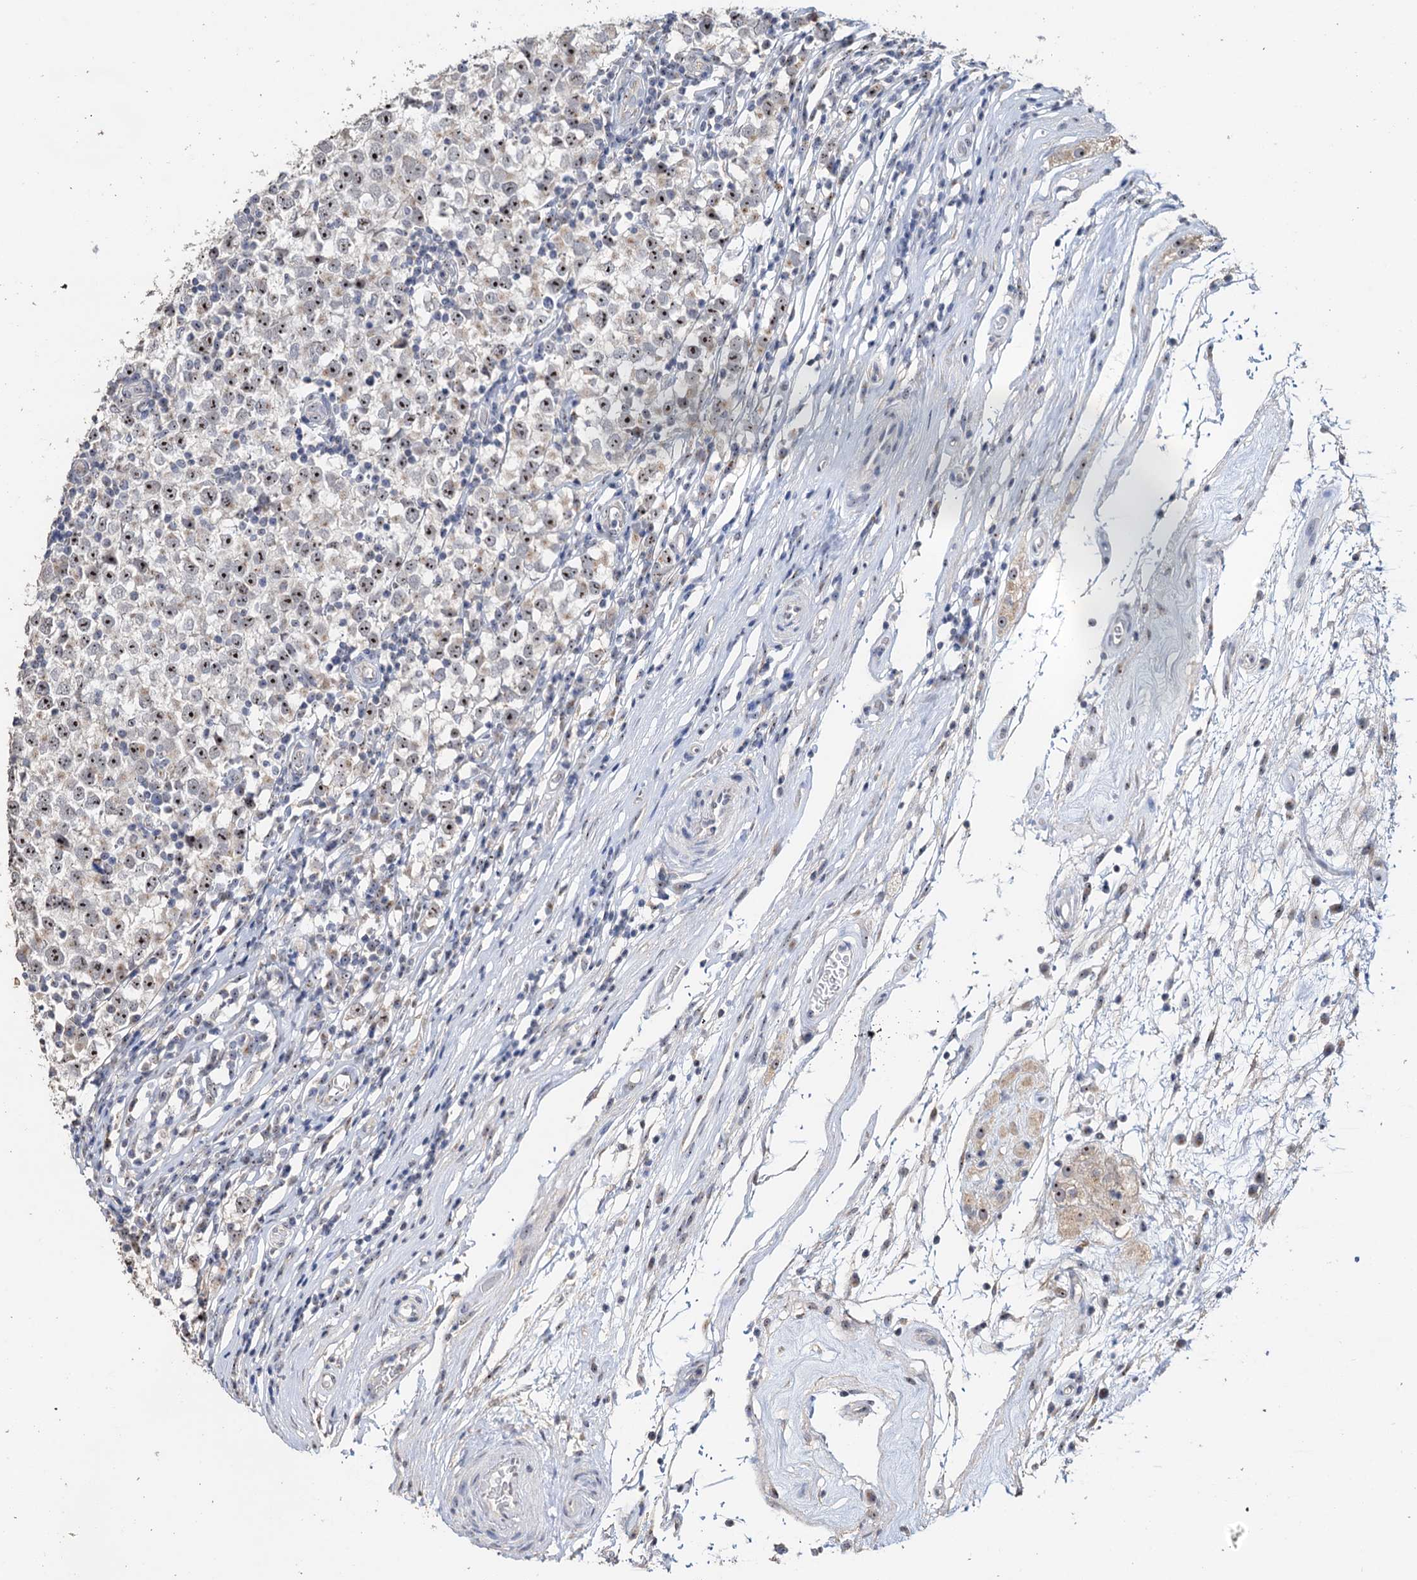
{"staining": {"intensity": "moderate", "quantity": ">75%", "location": "nuclear"}, "tissue": "testis cancer", "cell_type": "Tumor cells", "image_type": "cancer", "snomed": [{"axis": "morphology", "description": "Seminoma, NOS"}, {"axis": "topography", "description": "Testis"}], "caption": "Immunohistochemistry micrograph of neoplastic tissue: testis cancer stained using immunohistochemistry (IHC) demonstrates medium levels of moderate protein expression localized specifically in the nuclear of tumor cells, appearing as a nuclear brown color.", "gene": "C2CD3", "patient": {"sex": "male", "age": 65}}